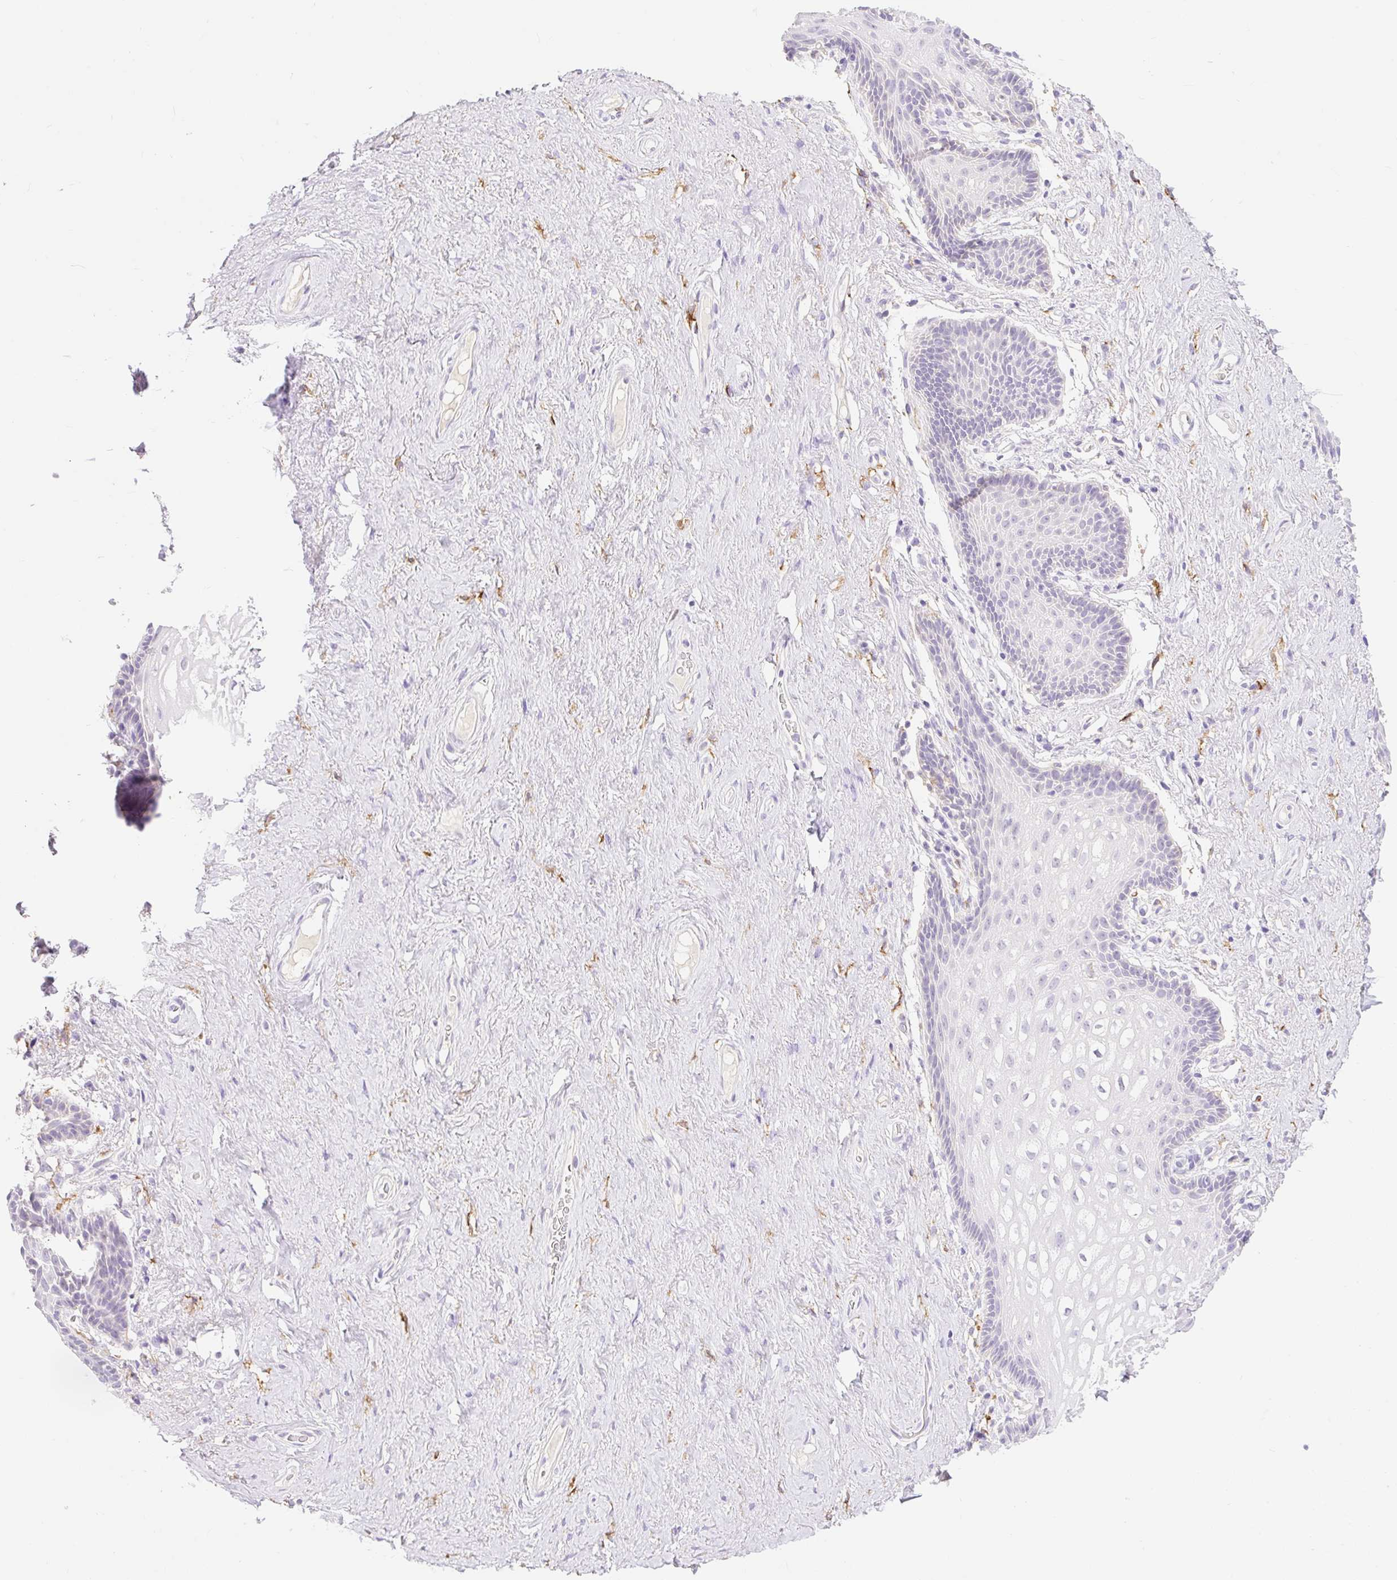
{"staining": {"intensity": "negative", "quantity": "none", "location": "none"}, "tissue": "vagina", "cell_type": "Squamous epithelial cells", "image_type": "normal", "snomed": [{"axis": "morphology", "description": "Normal tissue, NOS"}, {"axis": "topography", "description": "Vagina"}, {"axis": "topography", "description": "Peripheral nerve tissue"}], "caption": "Immunohistochemistry (IHC) image of benign vagina stained for a protein (brown), which displays no positivity in squamous epithelial cells. The staining was performed using DAB to visualize the protein expression in brown, while the nuclei were stained in blue with hematoxylin (Magnification: 20x).", "gene": "SIGLEC1", "patient": {"sex": "female", "age": 71}}